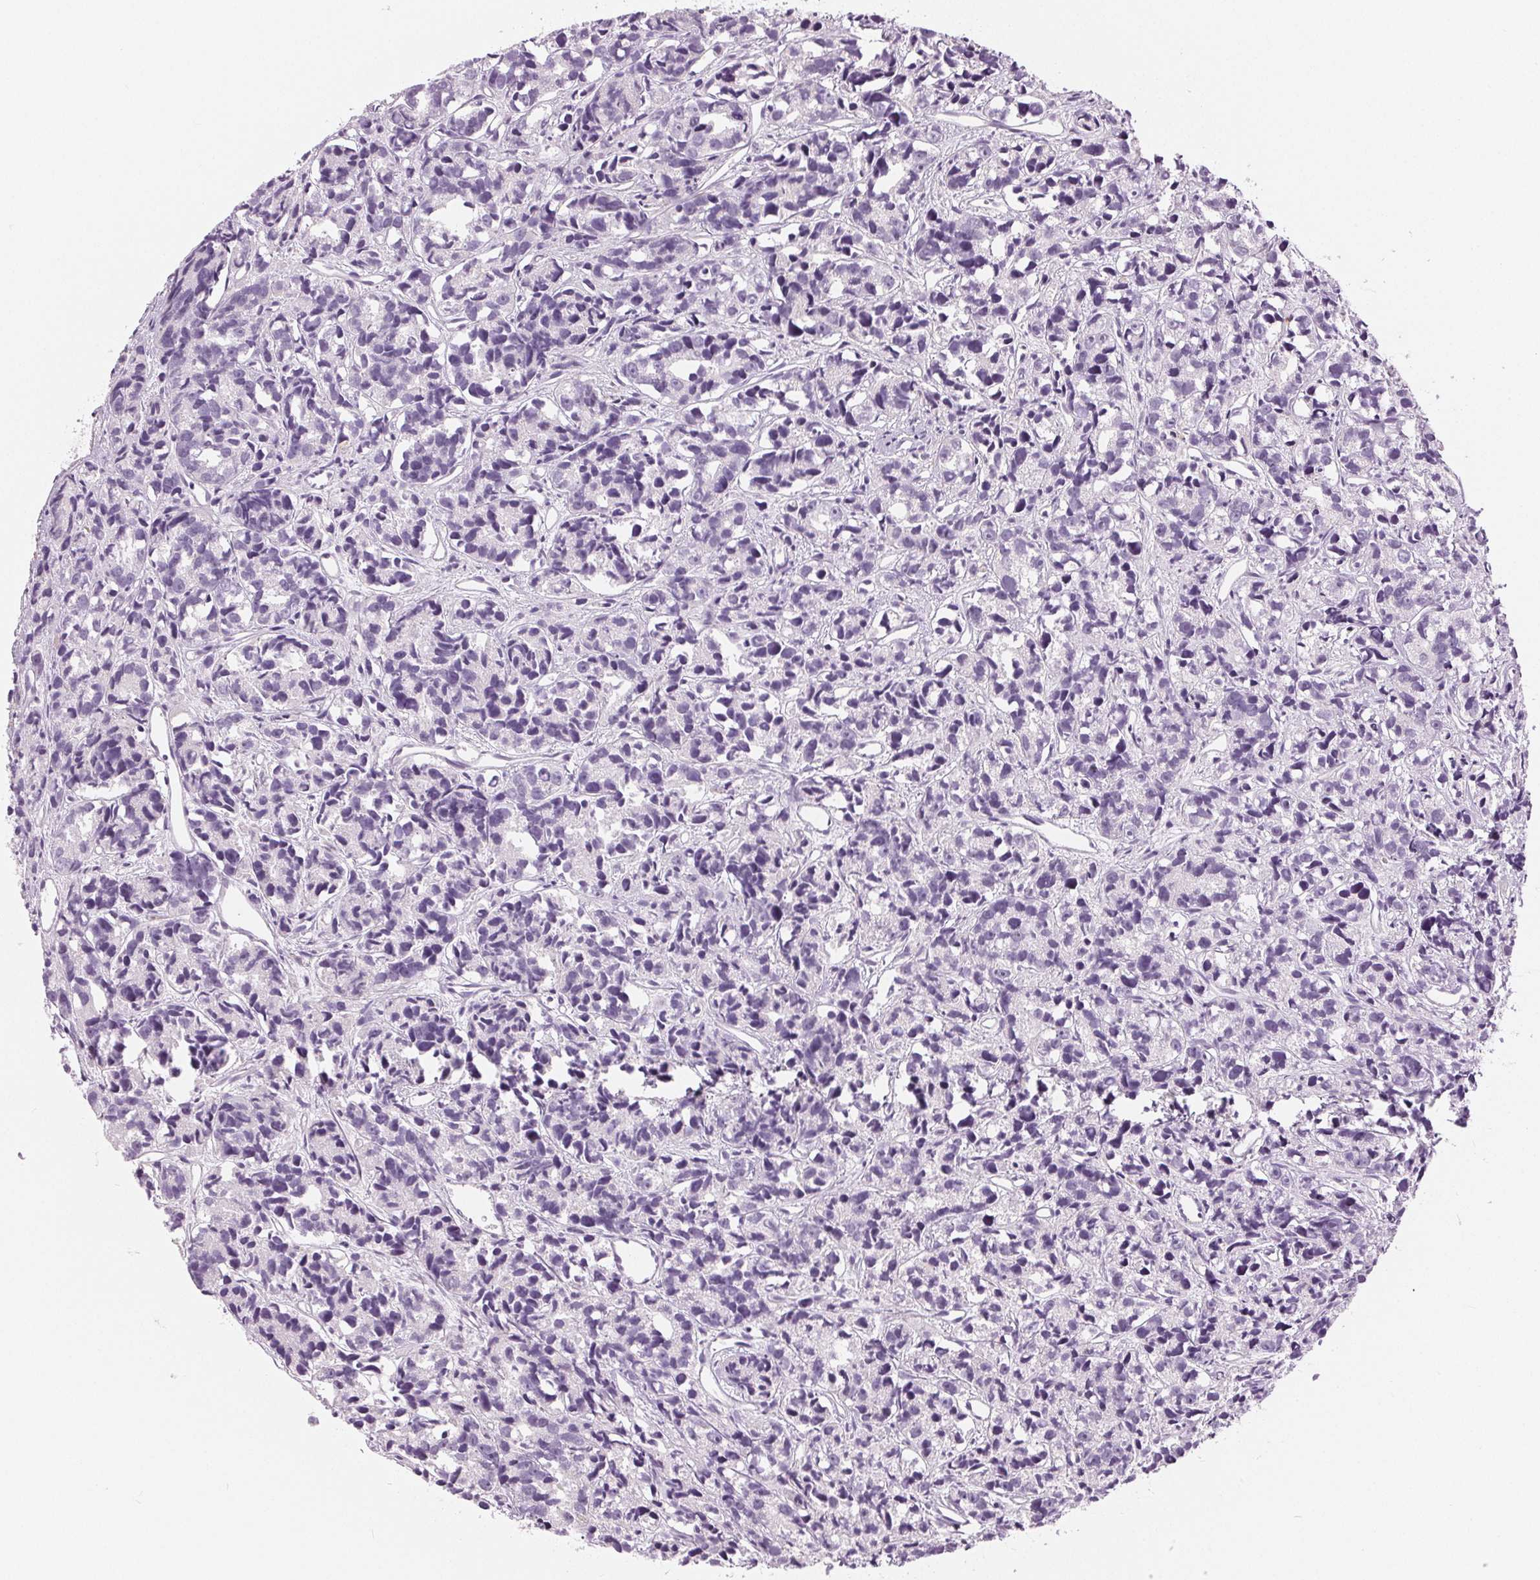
{"staining": {"intensity": "negative", "quantity": "none", "location": "none"}, "tissue": "prostate cancer", "cell_type": "Tumor cells", "image_type": "cancer", "snomed": [{"axis": "morphology", "description": "Adenocarcinoma, High grade"}, {"axis": "topography", "description": "Prostate"}], "caption": "IHC of prostate cancer (high-grade adenocarcinoma) demonstrates no positivity in tumor cells.", "gene": "MISP", "patient": {"sex": "male", "age": 77}}